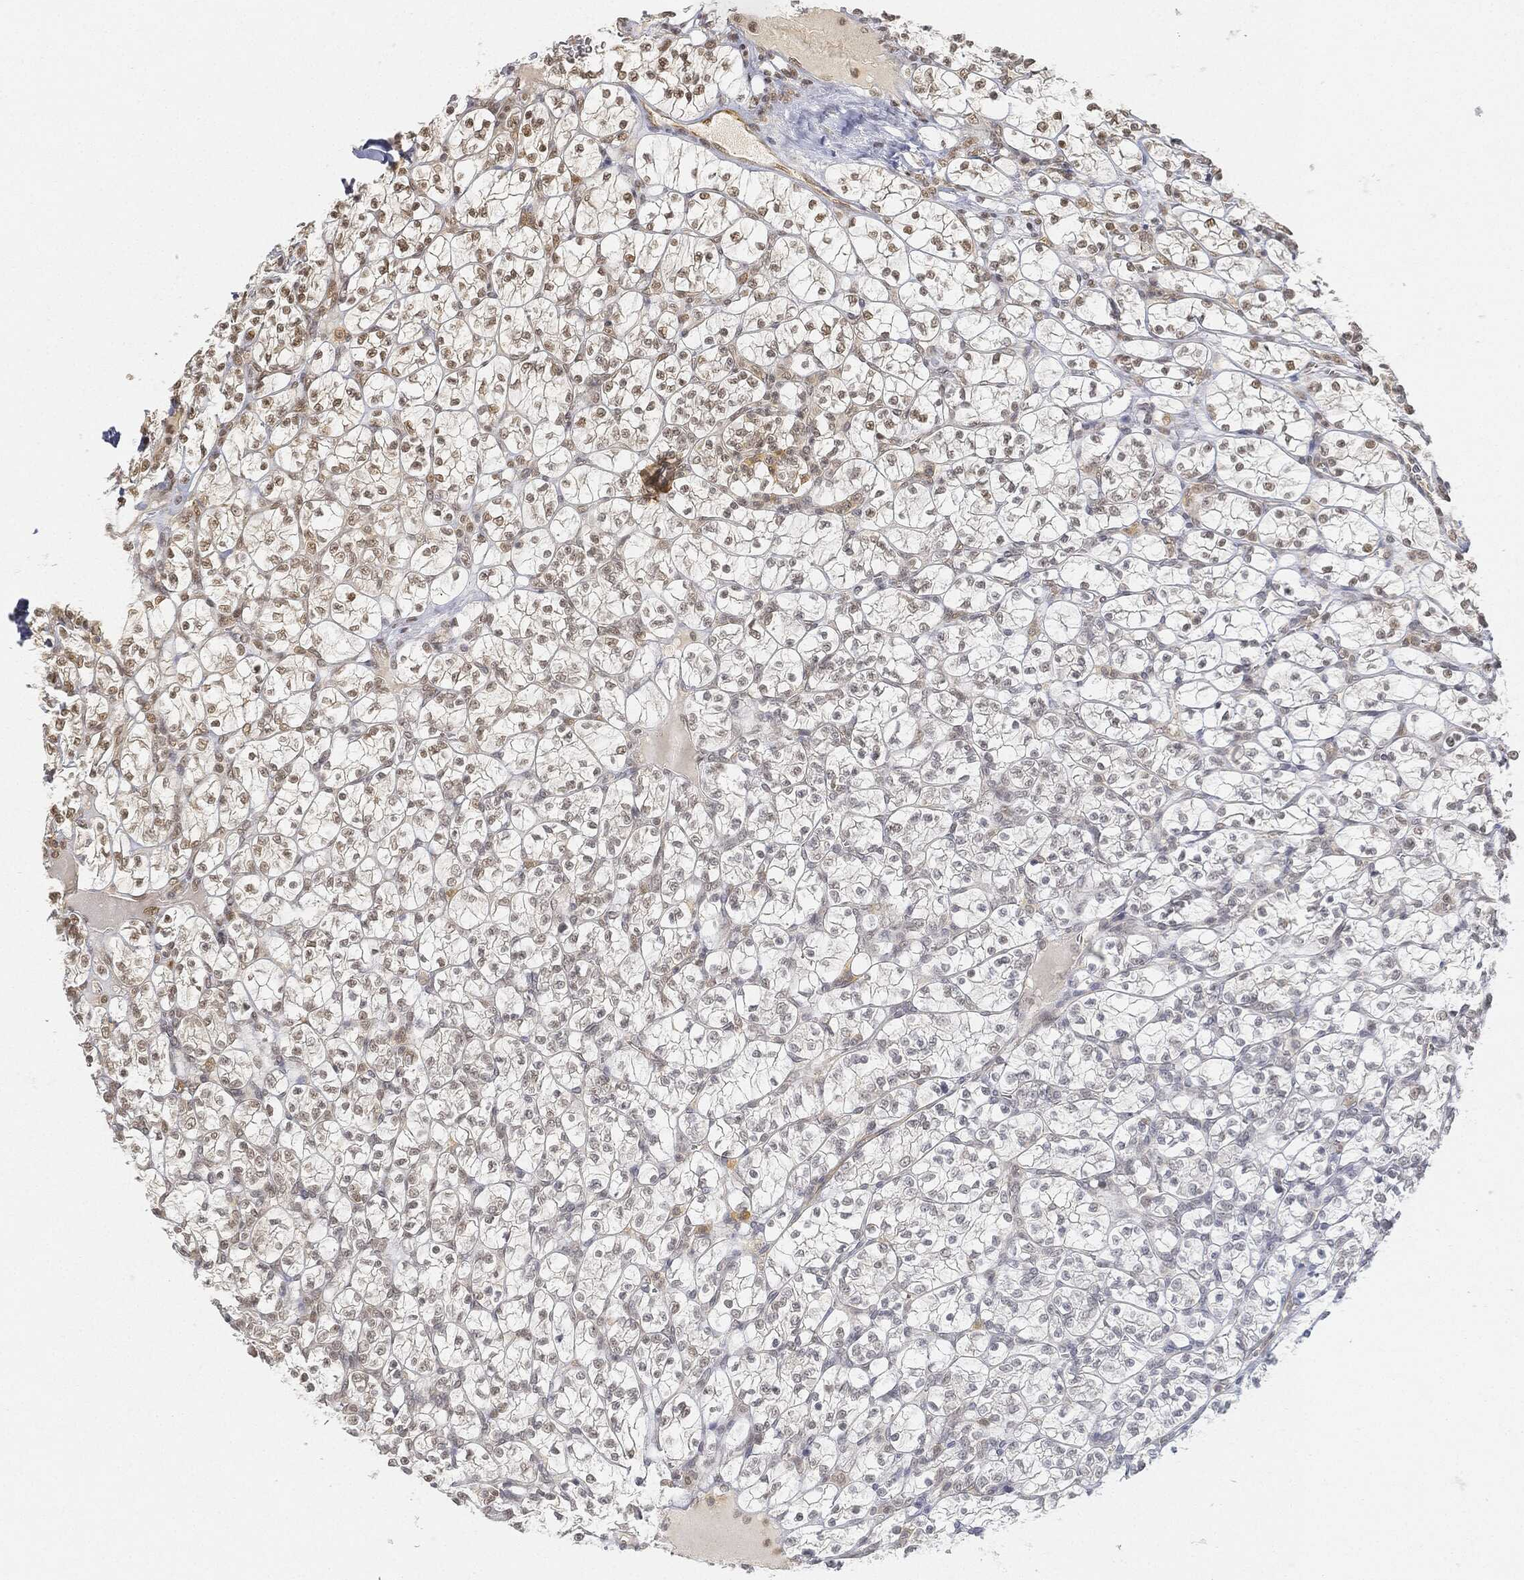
{"staining": {"intensity": "negative", "quantity": "none", "location": "none"}, "tissue": "renal cancer", "cell_type": "Tumor cells", "image_type": "cancer", "snomed": [{"axis": "morphology", "description": "Adenocarcinoma, NOS"}, {"axis": "topography", "description": "Kidney"}], "caption": "Tumor cells are negative for brown protein staining in renal adenocarcinoma.", "gene": "CIB1", "patient": {"sex": "female", "age": 89}}